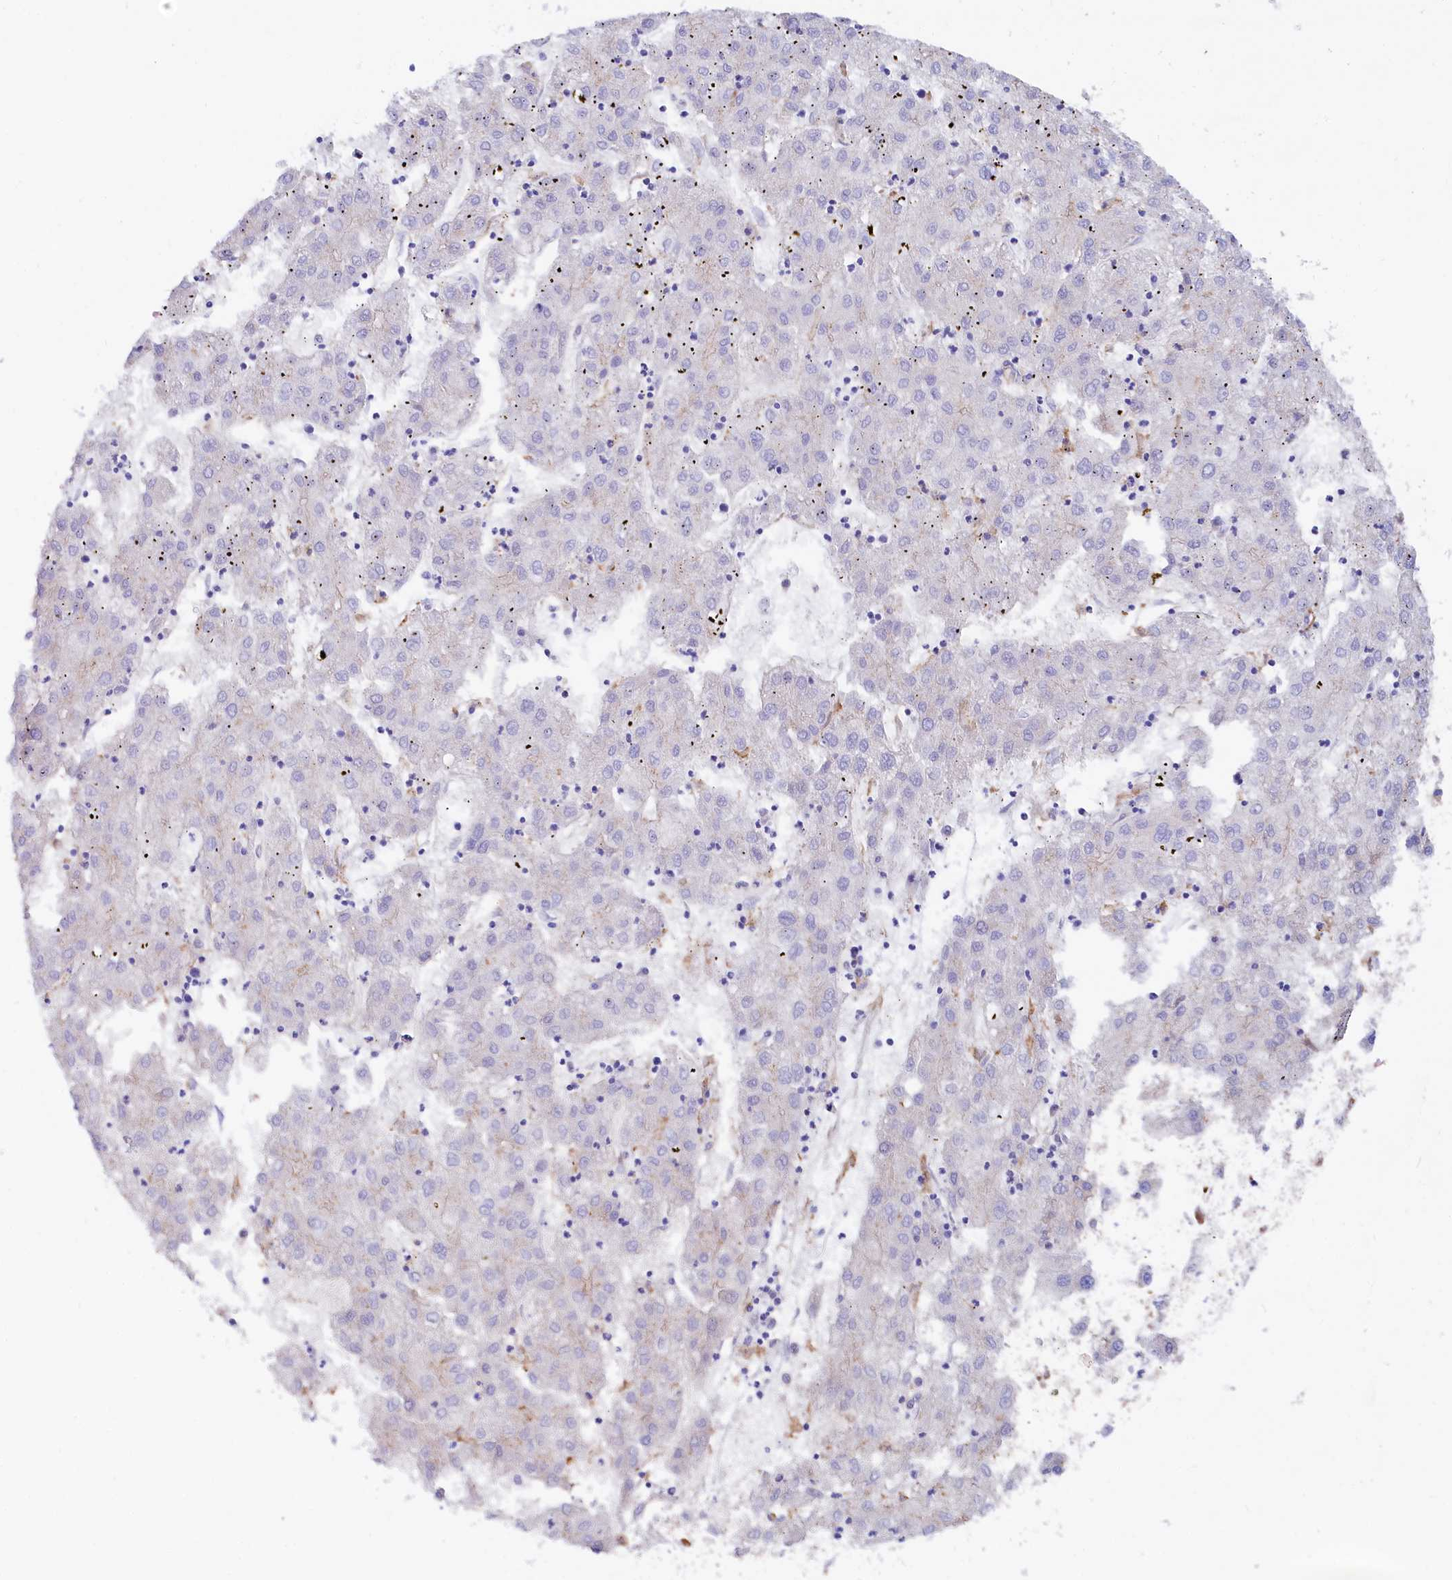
{"staining": {"intensity": "negative", "quantity": "none", "location": "none"}, "tissue": "liver cancer", "cell_type": "Tumor cells", "image_type": "cancer", "snomed": [{"axis": "morphology", "description": "Carcinoma, Hepatocellular, NOS"}, {"axis": "topography", "description": "Liver"}], "caption": "An immunohistochemistry micrograph of liver hepatocellular carcinoma is shown. There is no staining in tumor cells of liver hepatocellular carcinoma.", "gene": "TNKS1BP1", "patient": {"sex": "male", "age": 72}}